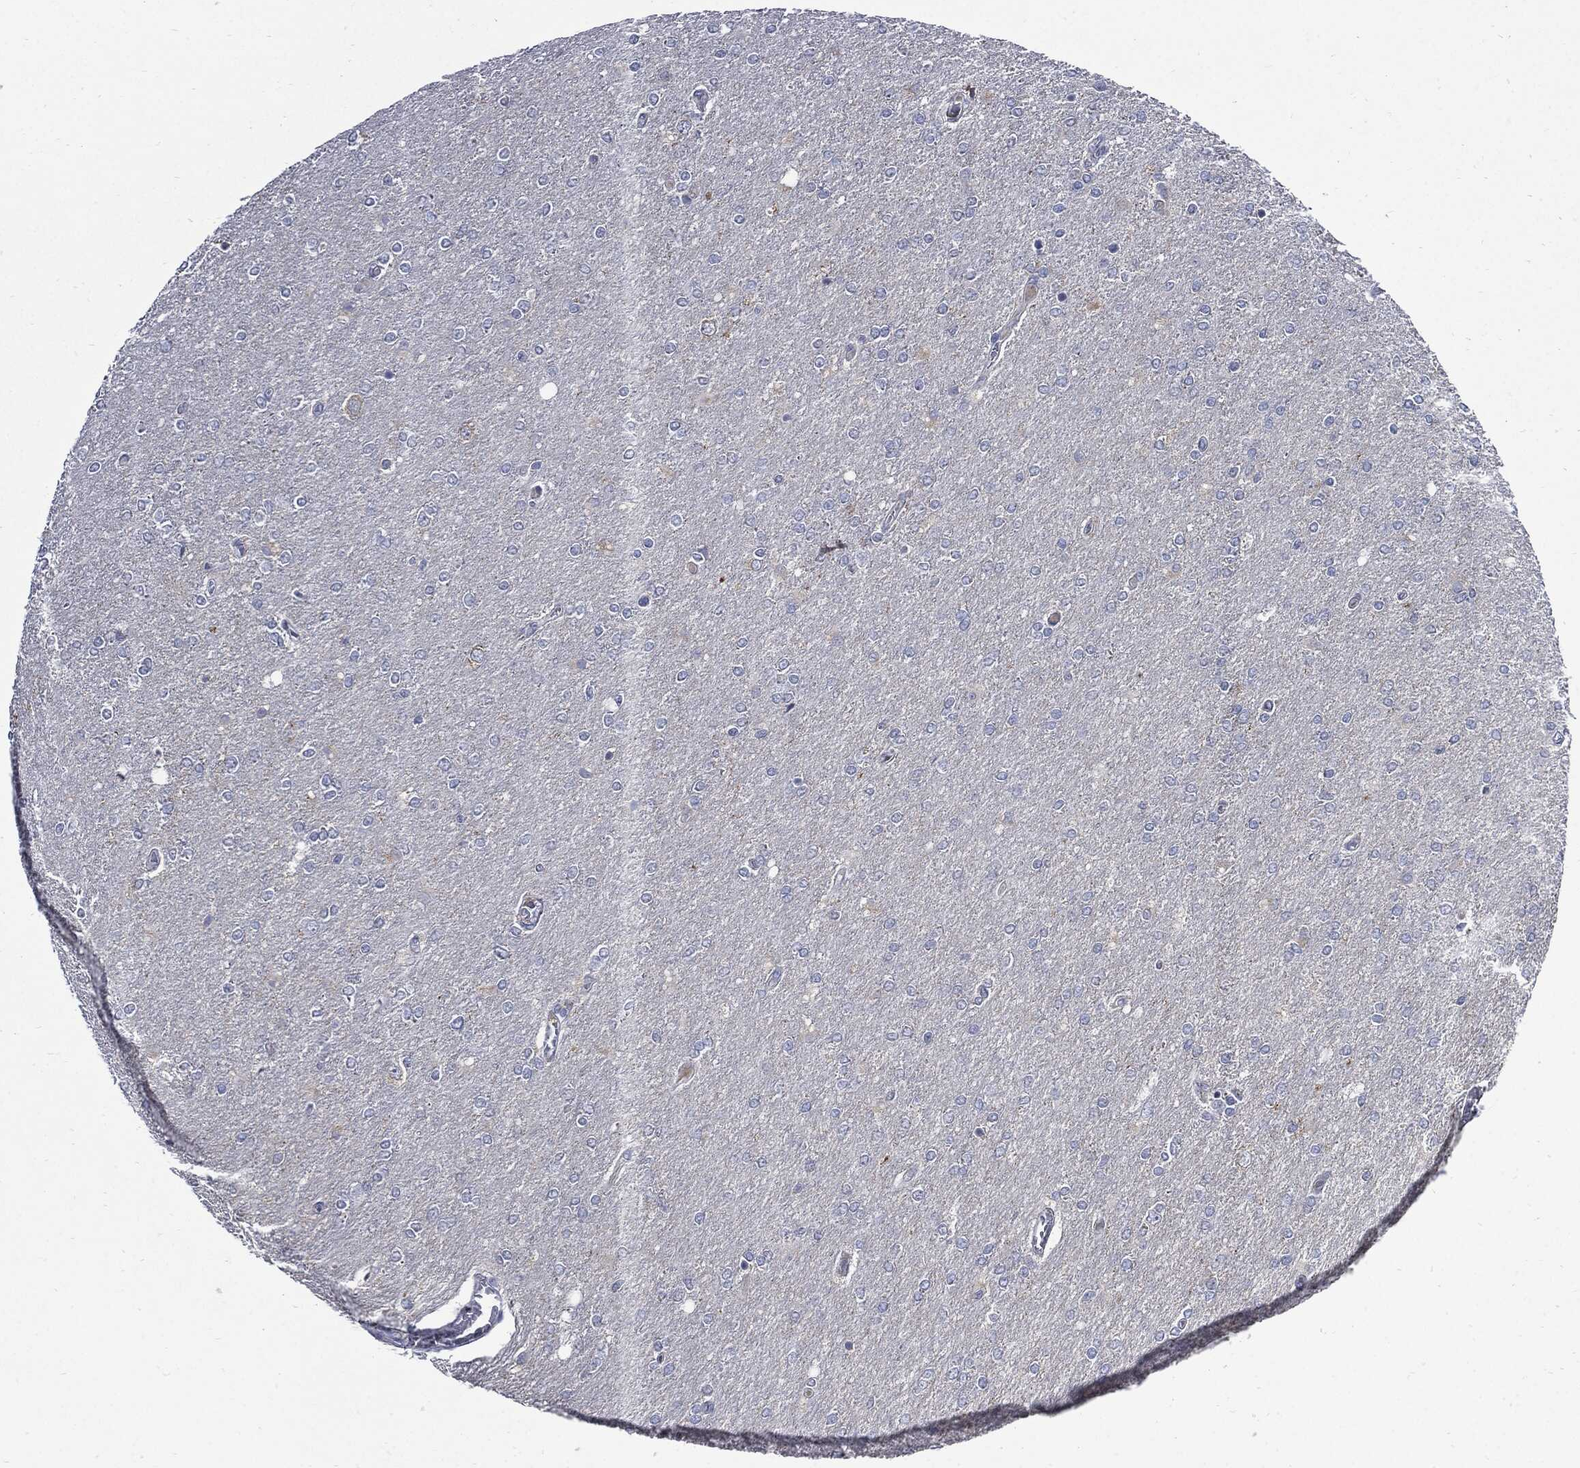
{"staining": {"intensity": "negative", "quantity": "none", "location": "none"}, "tissue": "glioma", "cell_type": "Tumor cells", "image_type": "cancer", "snomed": [{"axis": "morphology", "description": "Glioma, malignant, High grade"}, {"axis": "topography", "description": "Cerebral cortex"}], "caption": "Immunohistochemical staining of human glioma demonstrates no significant positivity in tumor cells. (DAB IHC with hematoxylin counter stain).", "gene": "CPE", "patient": {"sex": "male", "age": 70}}